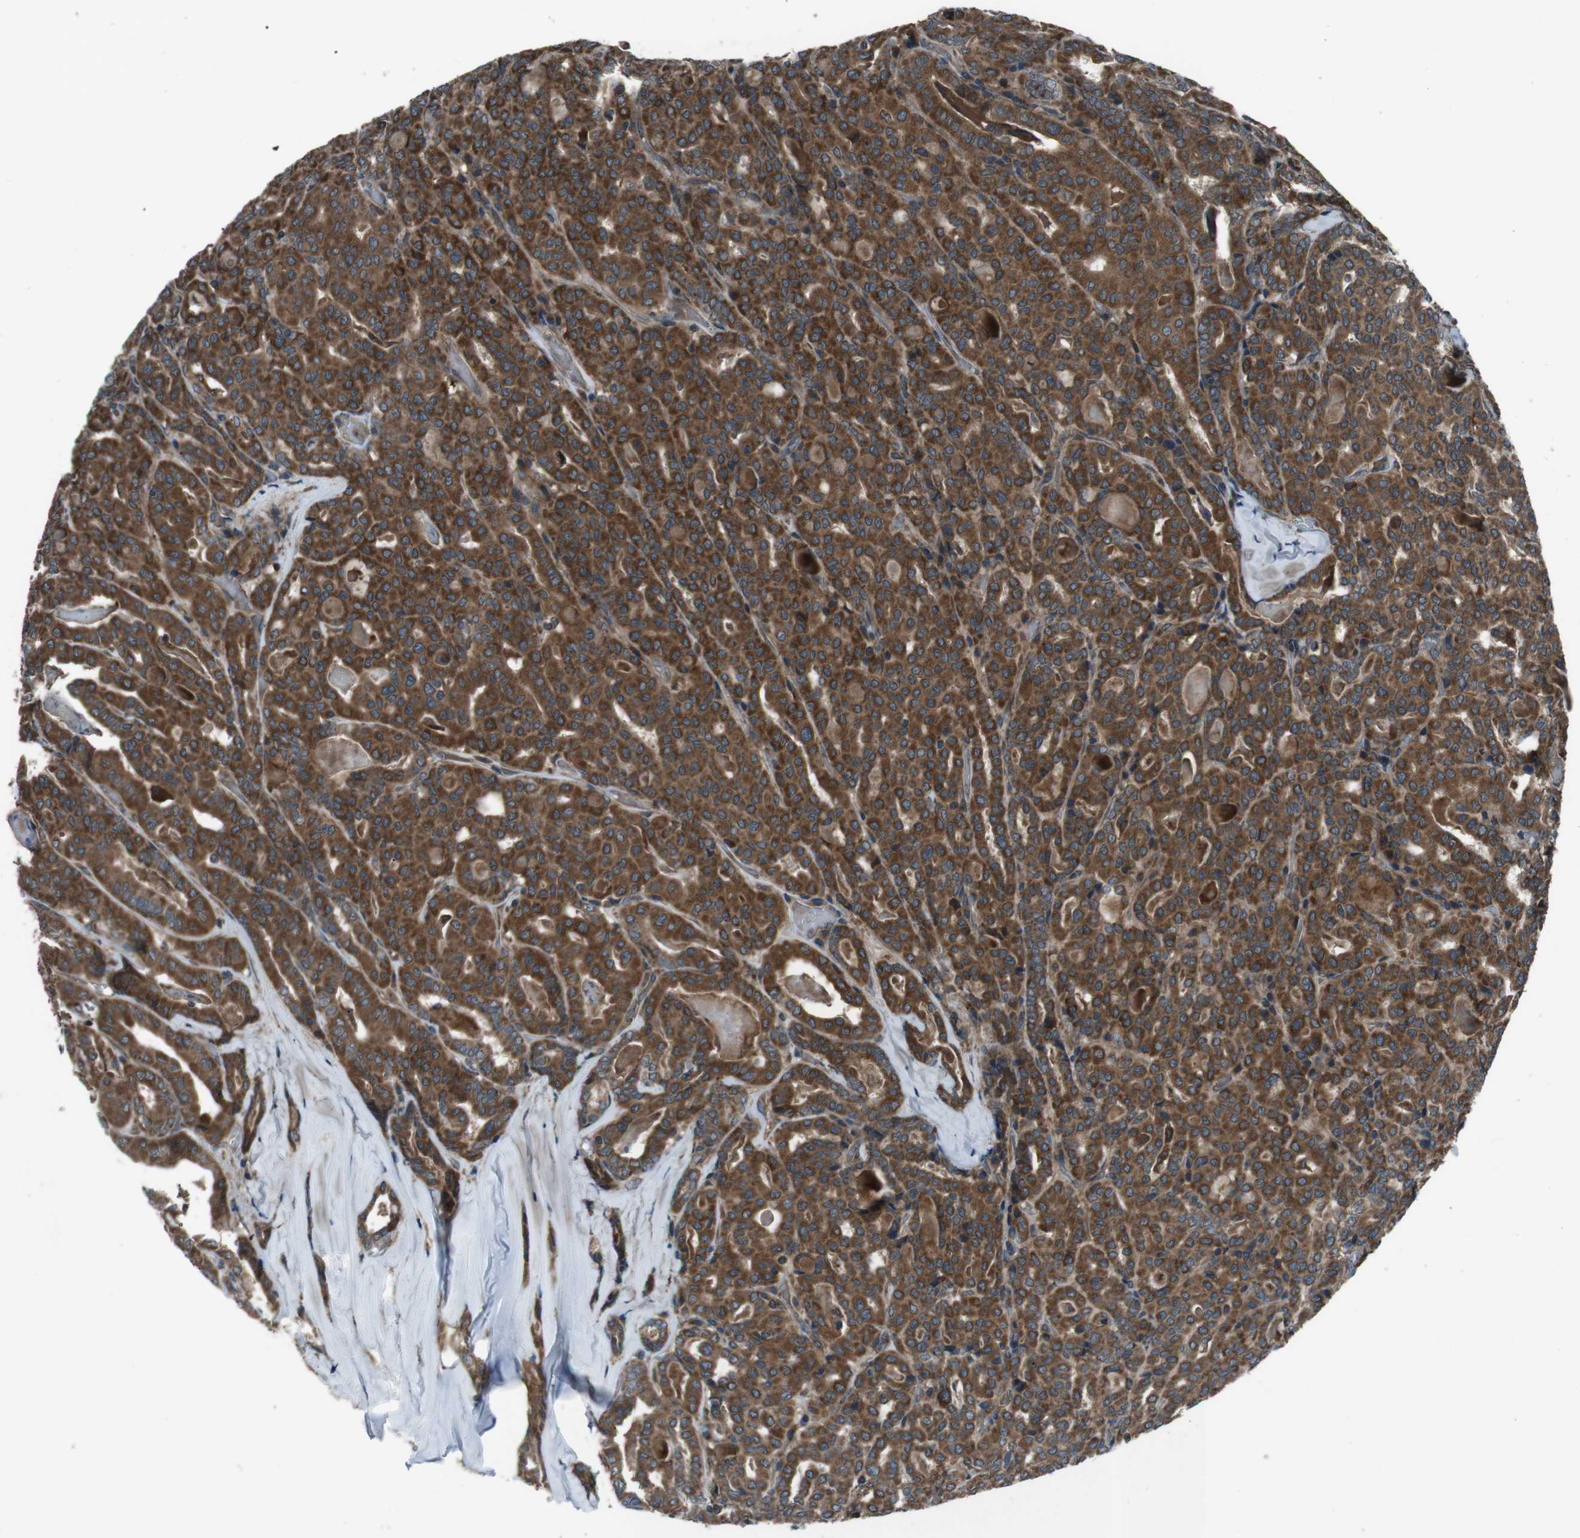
{"staining": {"intensity": "strong", "quantity": ">75%", "location": "cytoplasmic/membranous"}, "tissue": "thyroid cancer", "cell_type": "Tumor cells", "image_type": "cancer", "snomed": [{"axis": "morphology", "description": "Papillary adenocarcinoma, NOS"}, {"axis": "topography", "description": "Thyroid gland"}], "caption": "Immunohistochemistry of human thyroid cancer (papillary adenocarcinoma) displays high levels of strong cytoplasmic/membranous expression in approximately >75% of tumor cells.", "gene": "SLC27A4", "patient": {"sex": "female", "age": 42}}